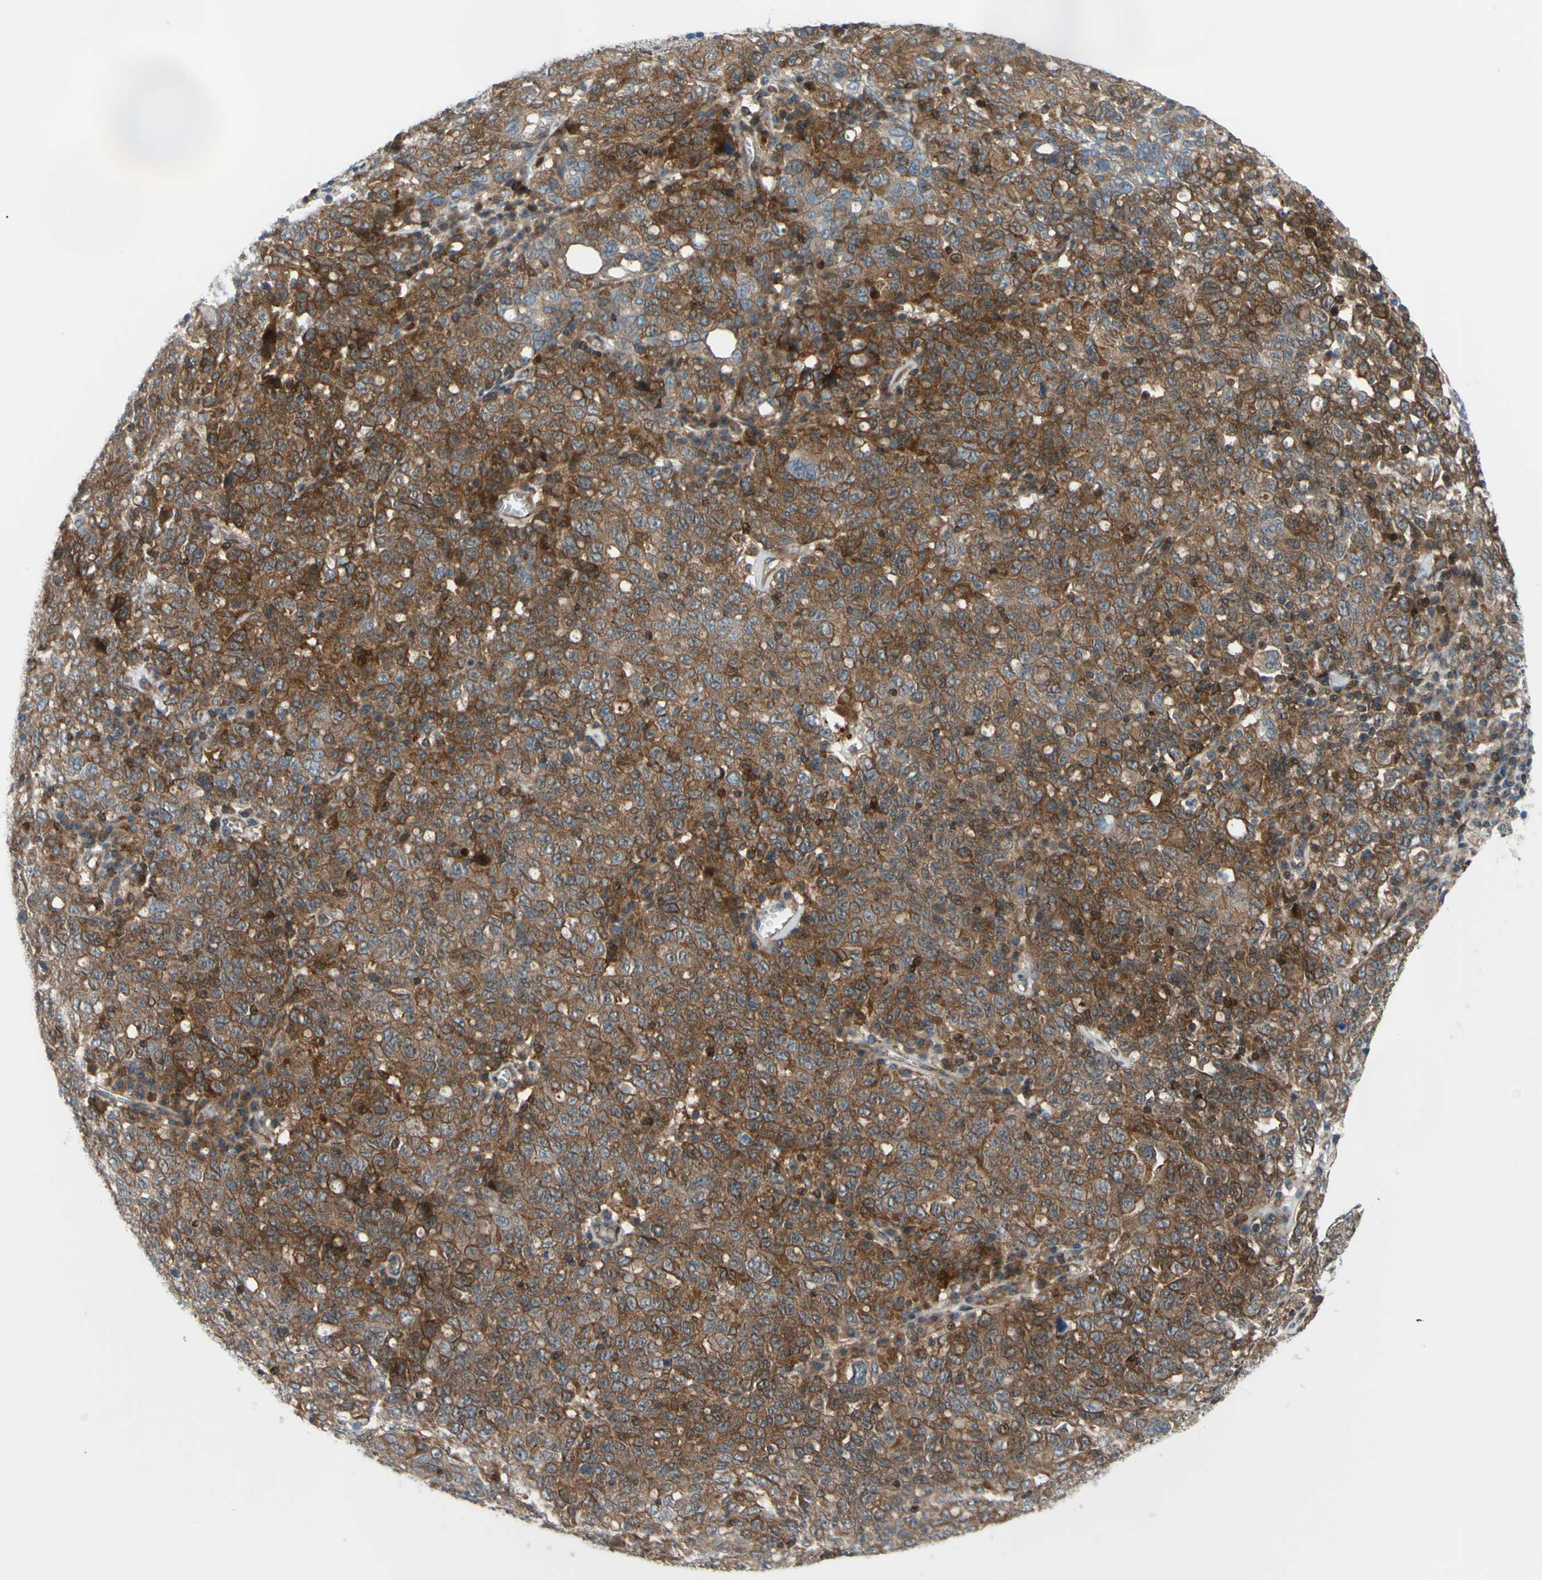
{"staining": {"intensity": "moderate", "quantity": "25%-75%", "location": "cytoplasmic/membranous"}, "tissue": "ovarian cancer", "cell_type": "Tumor cells", "image_type": "cancer", "snomed": [{"axis": "morphology", "description": "Carcinoma, endometroid"}, {"axis": "topography", "description": "Ovary"}], "caption": "A high-resolution photomicrograph shows IHC staining of endometroid carcinoma (ovarian), which displays moderate cytoplasmic/membranous expression in approximately 25%-75% of tumor cells. The staining was performed using DAB, with brown indicating positive protein expression. Nuclei are stained blue with hematoxylin.", "gene": "PAK2", "patient": {"sex": "female", "age": 62}}